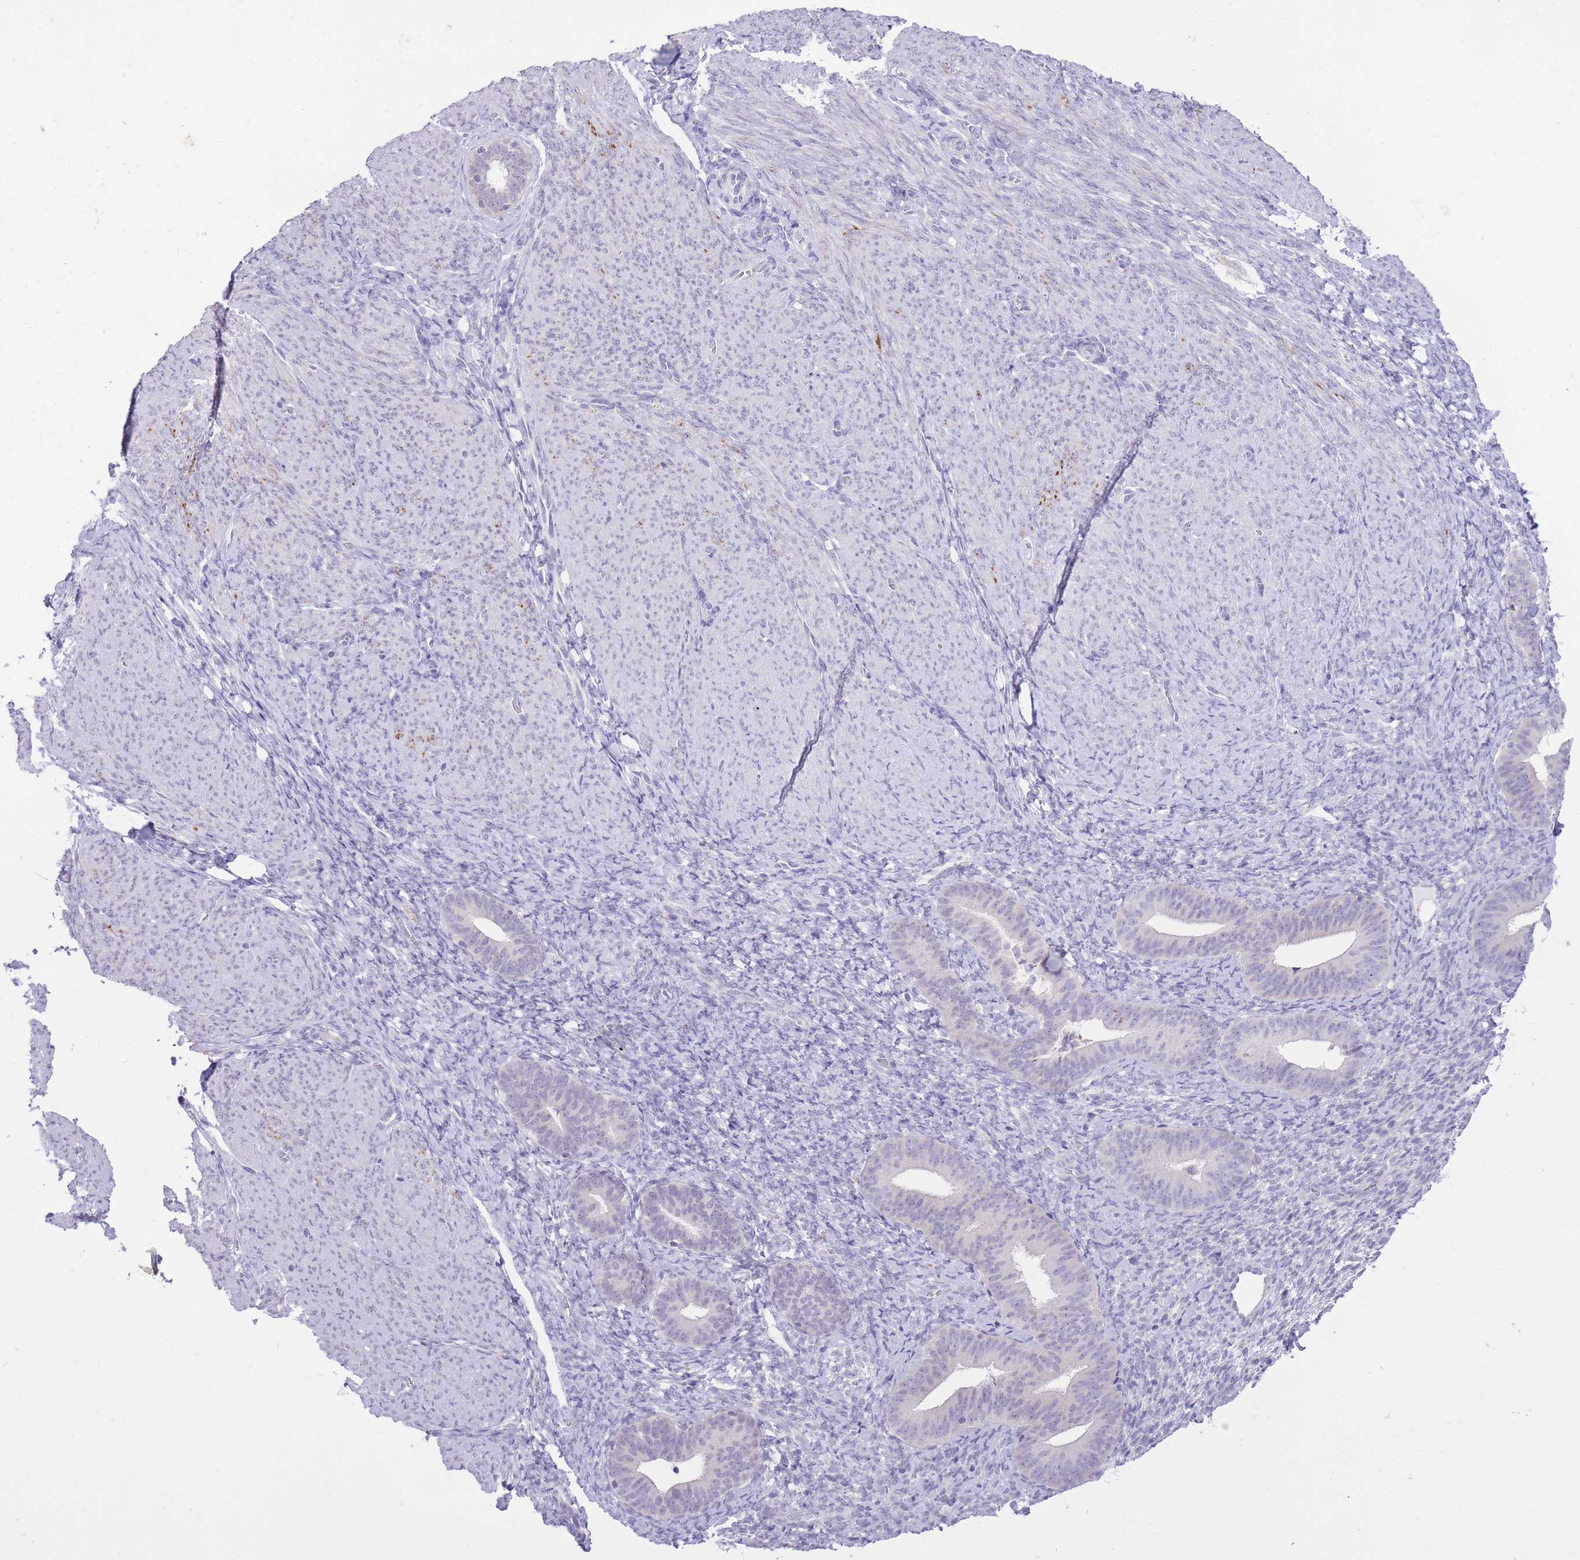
{"staining": {"intensity": "negative", "quantity": "none", "location": "none"}, "tissue": "endometrium", "cell_type": "Cells in endometrial stroma", "image_type": "normal", "snomed": [{"axis": "morphology", "description": "Normal tissue, NOS"}, {"axis": "topography", "description": "Endometrium"}], "caption": "Immunohistochemistry of normal endometrium exhibits no expression in cells in endometrial stroma. Nuclei are stained in blue.", "gene": "DENND2D", "patient": {"sex": "female", "age": 65}}